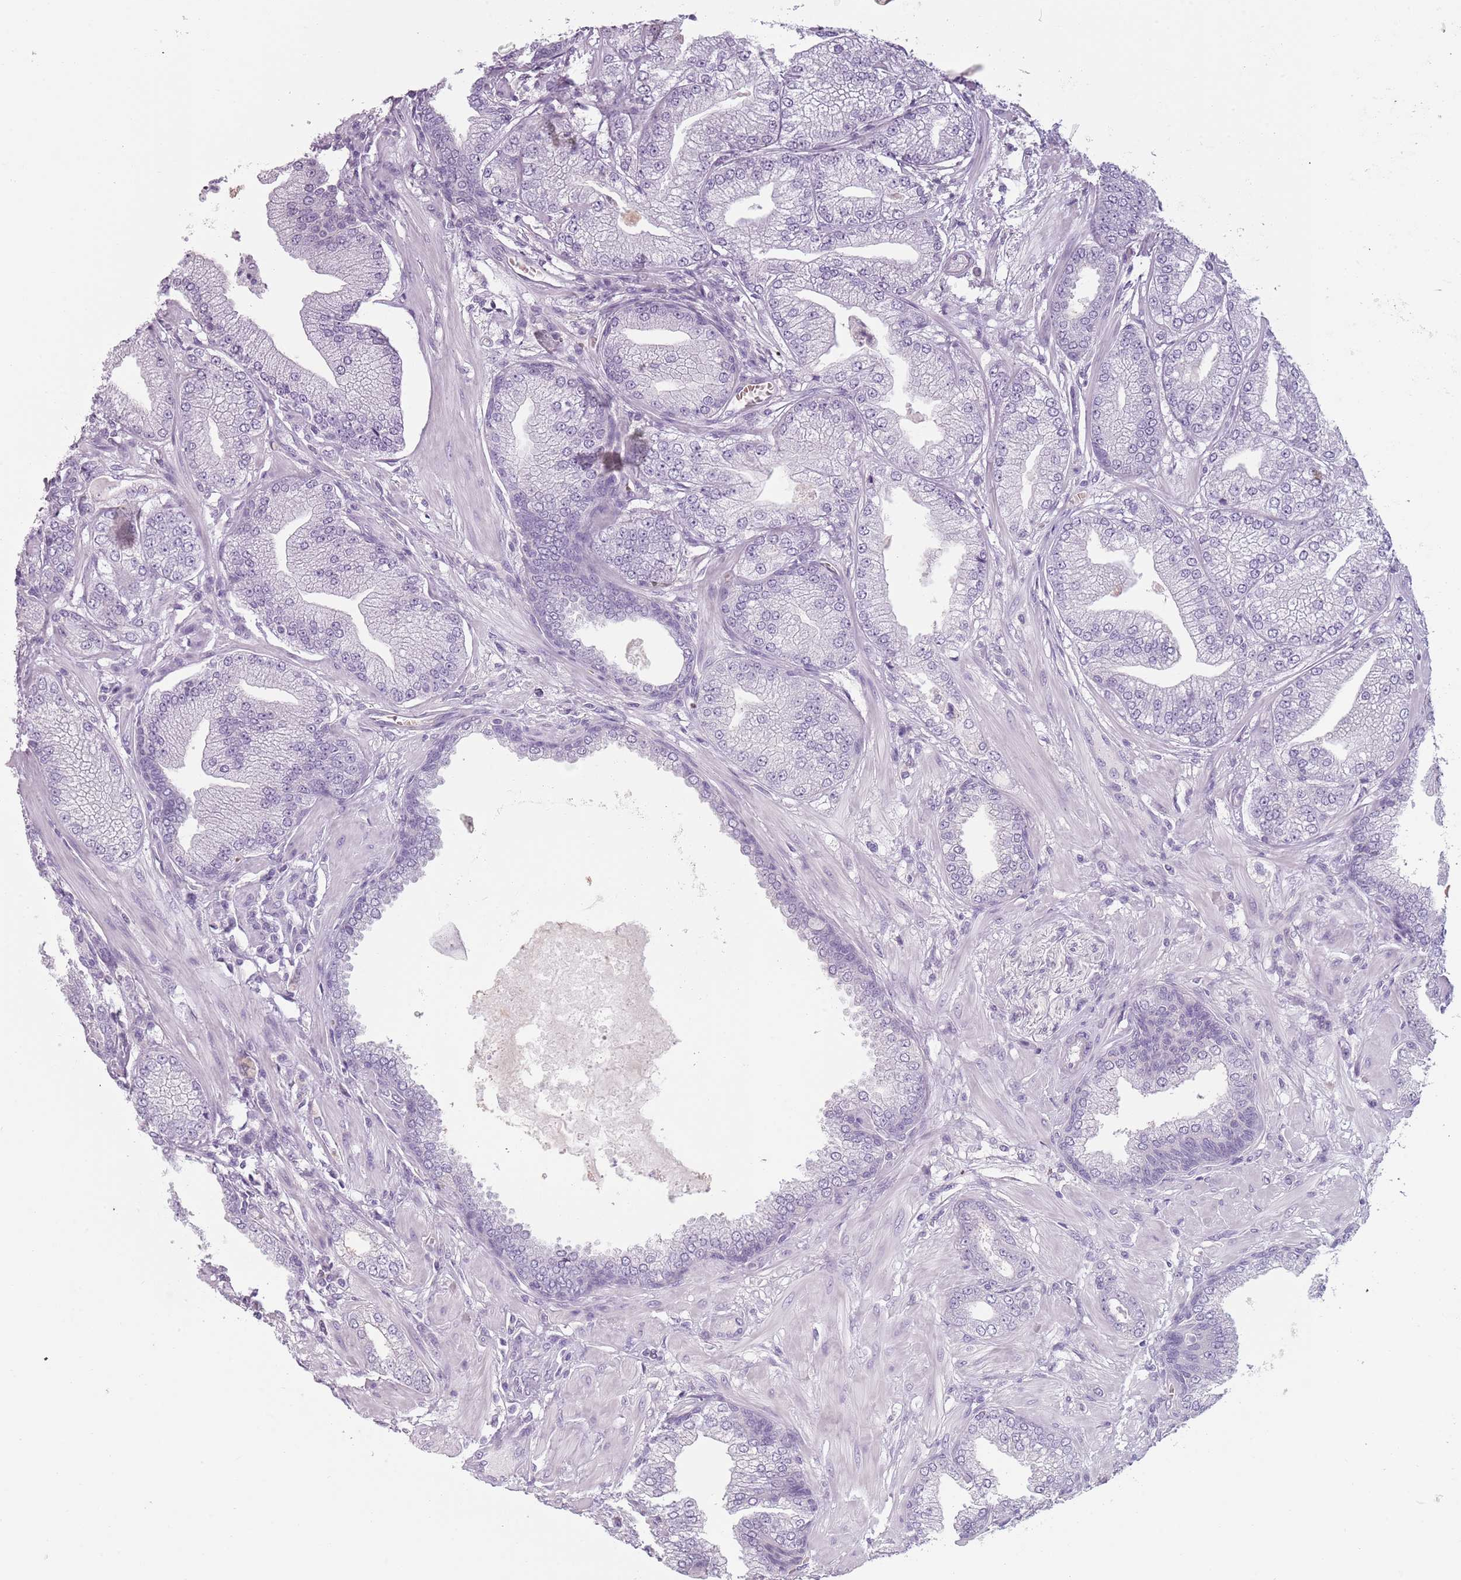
{"staining": {"intensity": "negative", "quantity": "none", "location": "none"}, "tissue": "prostate cancer", "cell_type": "Tumor cells", "image_type": "cancer", "snomed": [{"axis": "morphology", "description": "Adenocarcinoma, Low grade"}, {"axis": "topography", "description": "Prostate"}], "caption": "IHC histopathology image of prostate cancer stained for a protein (brown), which demonstrates no staining in tumor cells.", "gene": "PIEZO1", "patient": {"sex": "male", "age": 55}}